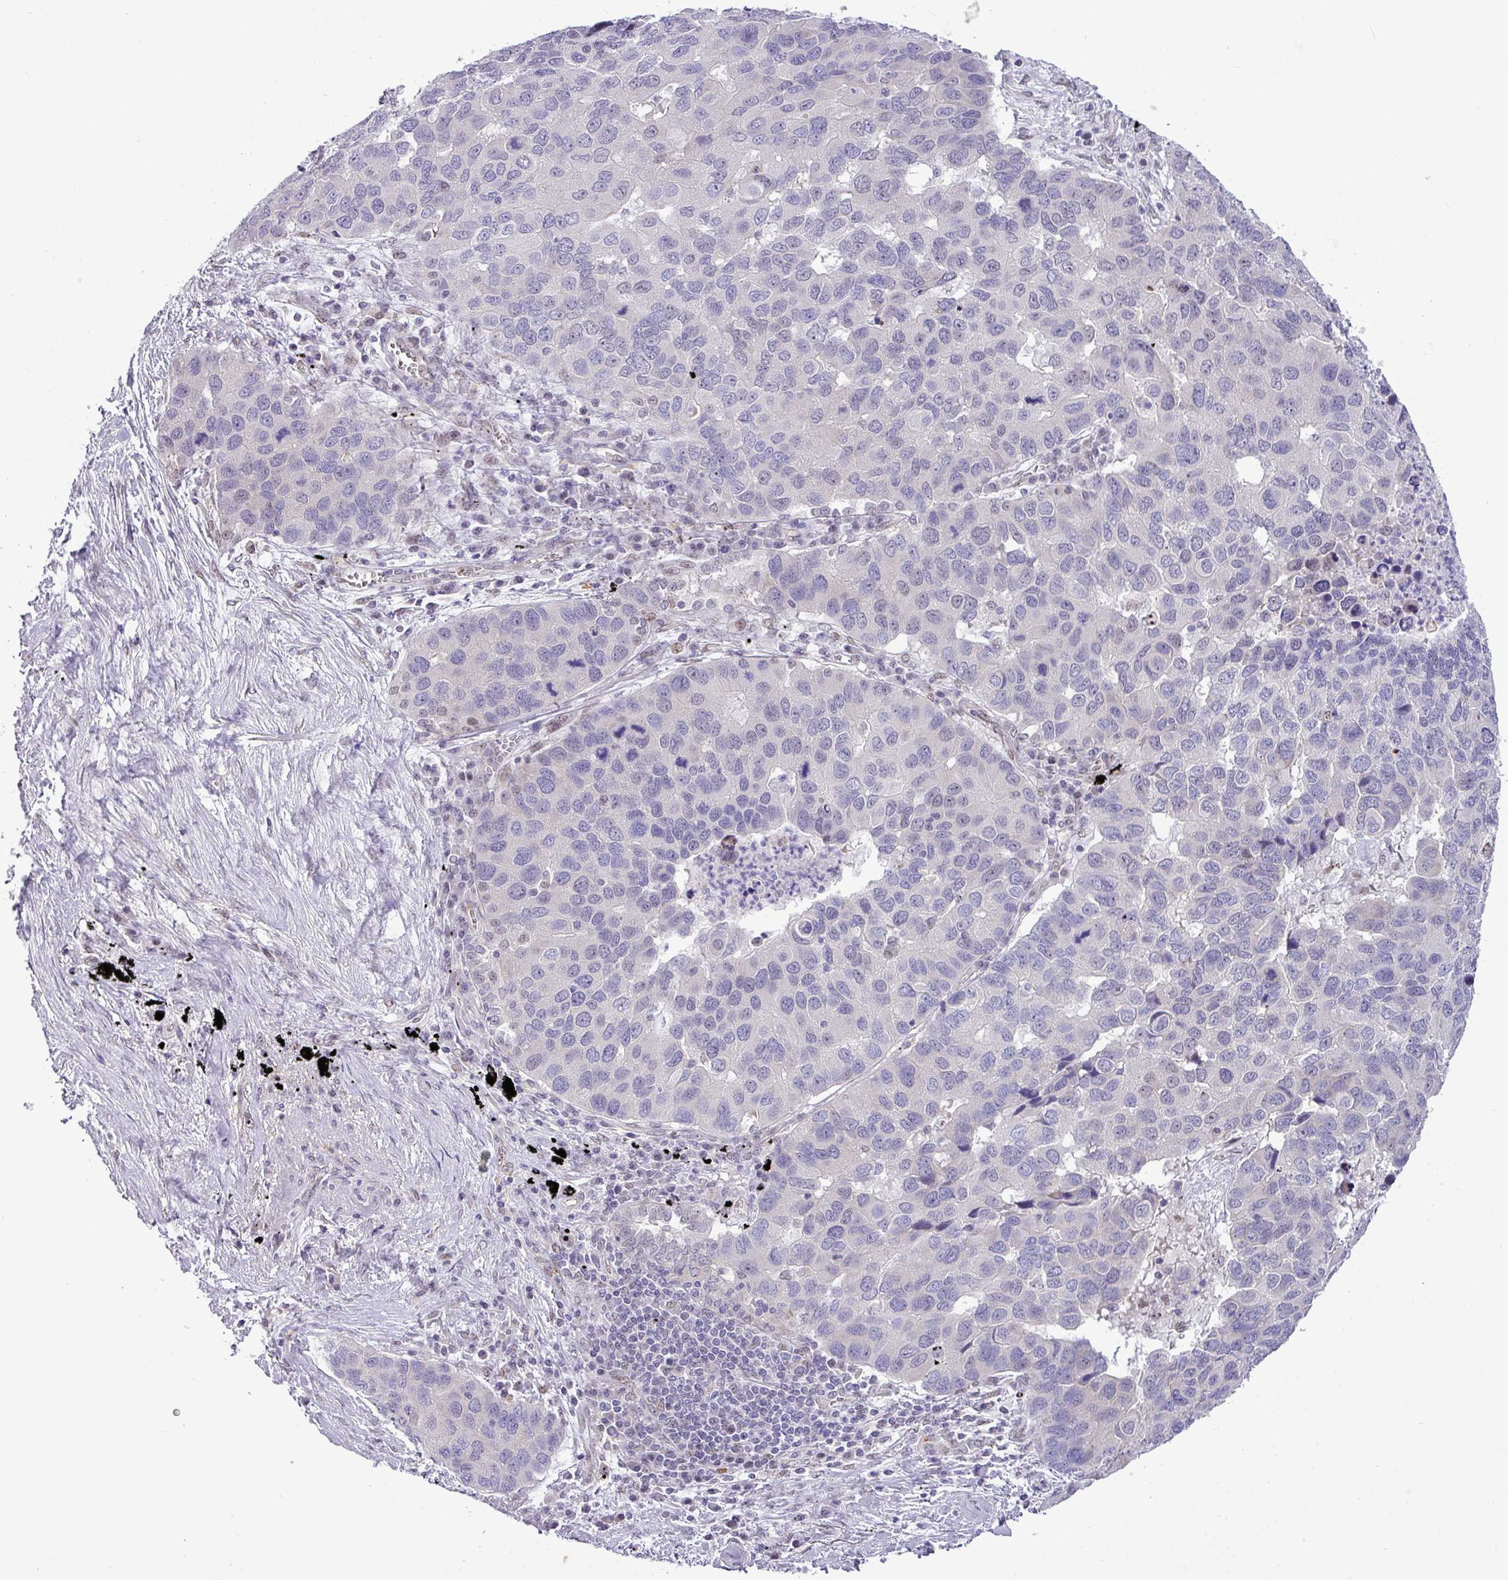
{"staining": {"intensity": "negative", "quantity": "none", "location": "none"}, "tissue": "lung cancer", "cell_type": "Tumor cells", "image_type": "cancer", "snomed": [{"axis": "morphology", "description": "Aneuploidy"}, {"axis": "morphology", "description": "Adenocarcinoma, NOS"}, {"axis": "topography", "description": "Lymph node"}, {"axis": "topography", "description": "Lung"}], "caption": "DAB (3,3'-diaminobenzidine) immunohistochemical staining of human adenocarcinoma (lung) shows no significant staining in tumor cells.", "gene": "MAK16", "patient": {"sex": "female", "age": 74}}